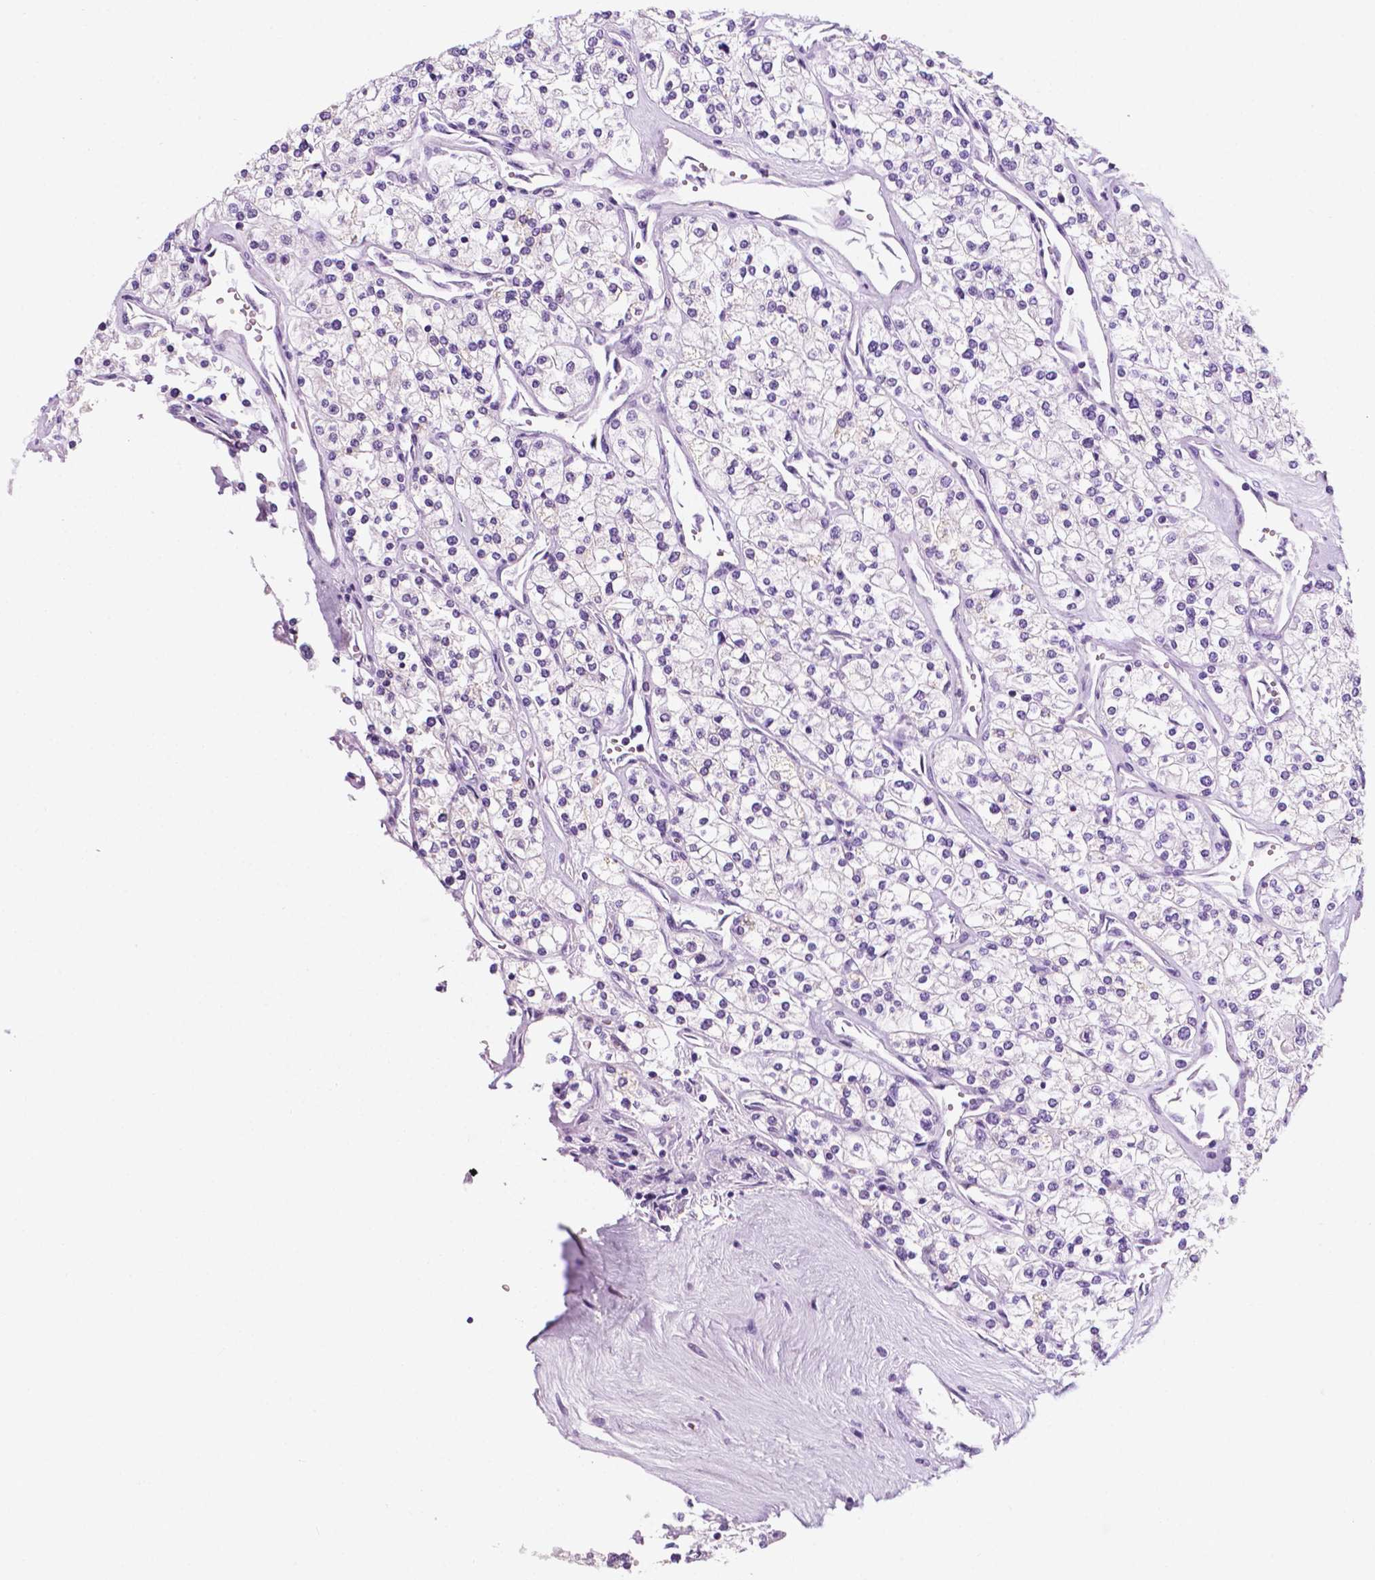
{"staining": {"intensity": "negative", "quantity": "none", "location": "none"}, "tissue": "renal cancer", "cell_type": "Tumor cells", "image_type": "cancer", "snomed": [{"axis": "morphology", "description": "Adenocarcinoma, NOS"}, {"axis": "topography", "description": "Kidney"}], "caption": "Tumor cells are negative for brown protein staining in renal adenocarcinoma. Brightfield microscopy of IHC stained with DAB (brown) and hematoxylin (blue), captured at high magnification.", "gene": "PPL", "patient": {"sex": "male", "age": 80}}